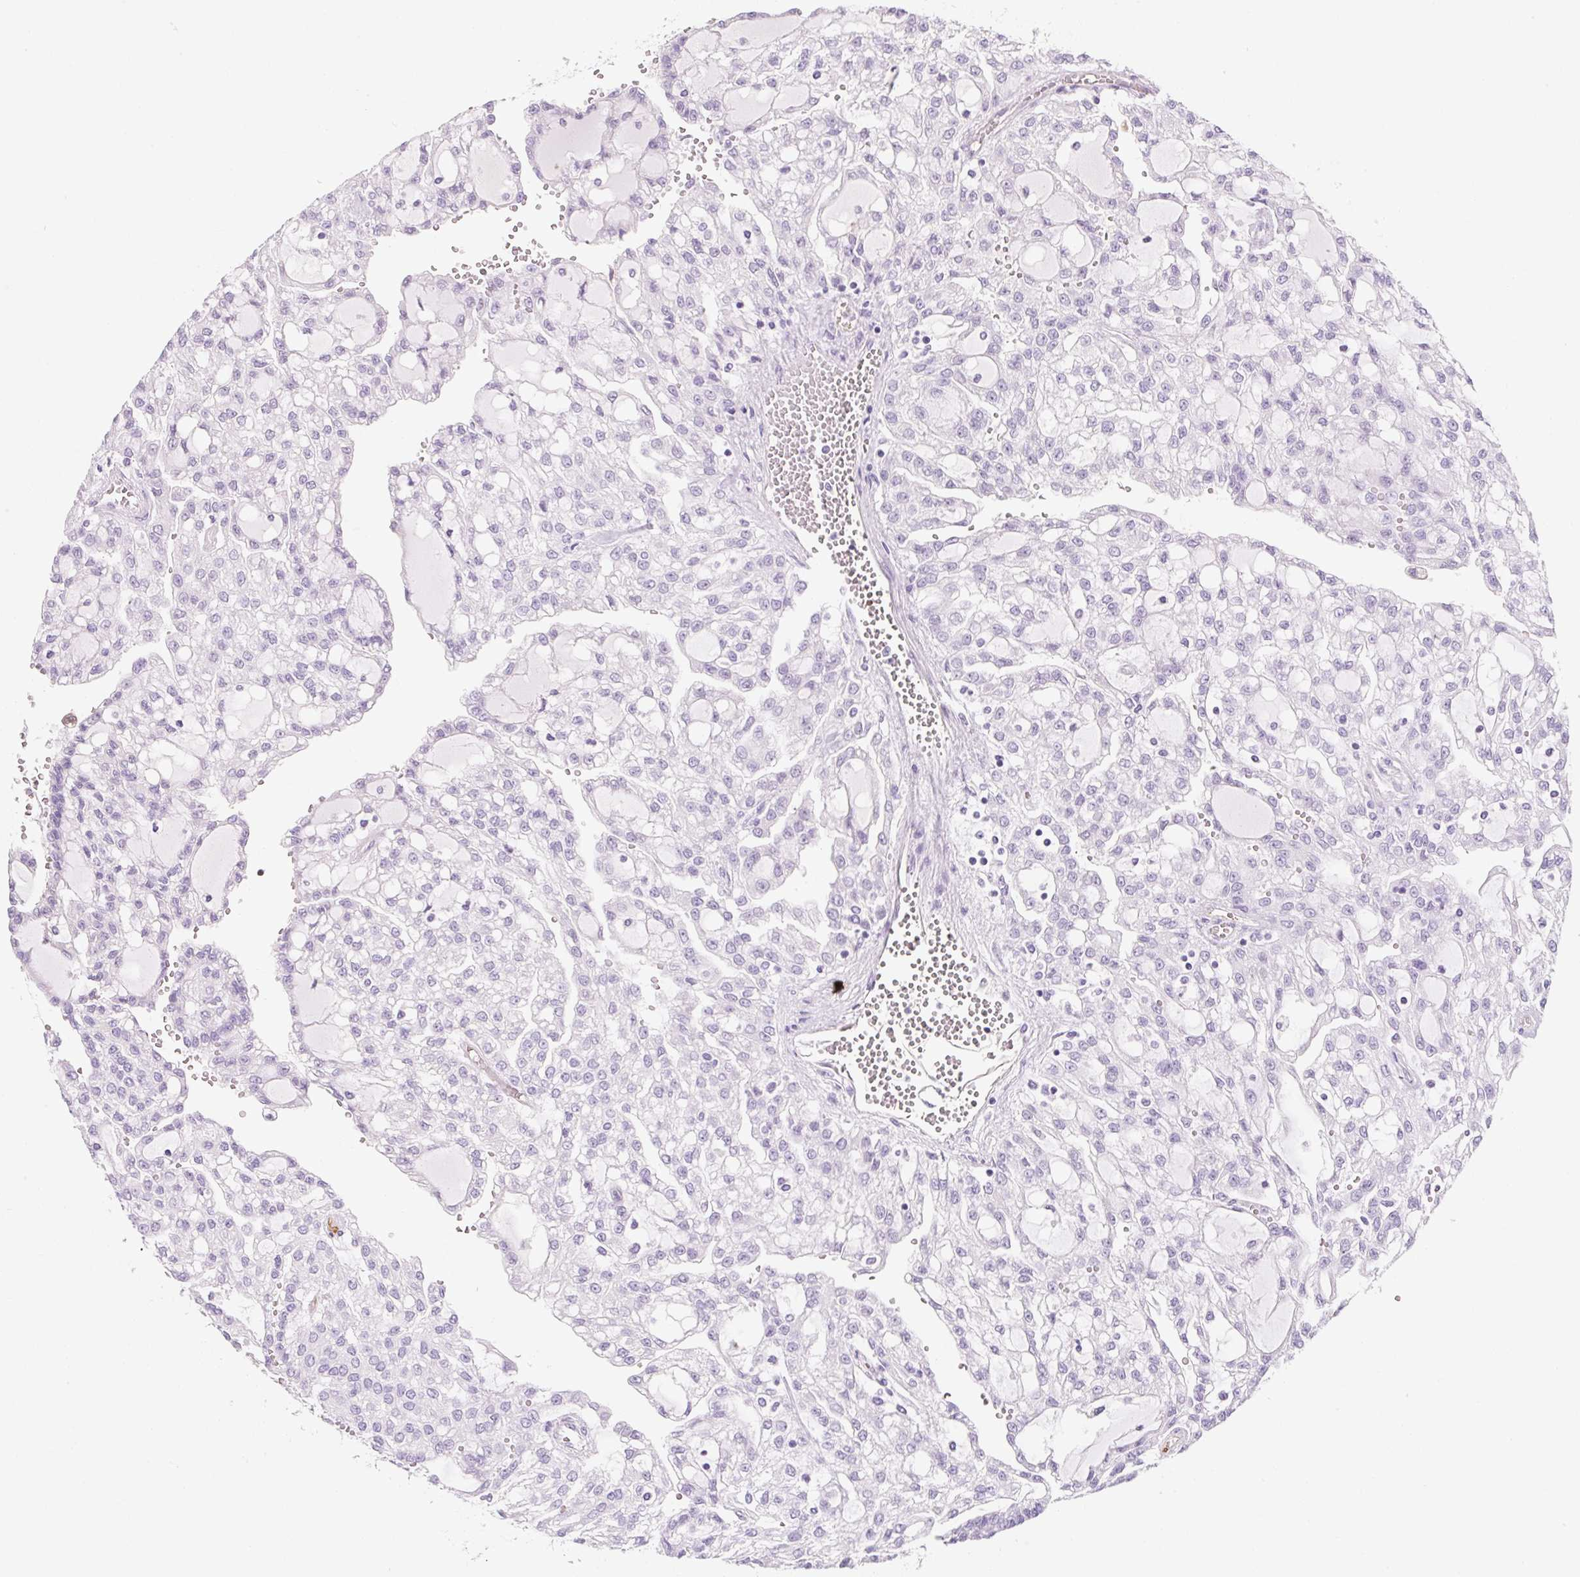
{"staining": {"intensity": "negative", "quantity": "none", "location": "none"}, "tissue": "renal cancer", "cell_type": "Tumor cells", "image_type": "cancer", "snomed": [{"axis": "morphology", "description": "Adenocarcinoma, NOS"}, {"axis": "topography", "description": "Kidney"}], "caption": "This image is of renal cancer stained with immunohistochemistry to label a protein in brown with the nuclei are counter-stained blue. There is no staining in tumor cells.", "gene": "FABP5", "patient": {"sex": "male", "age": 63}}